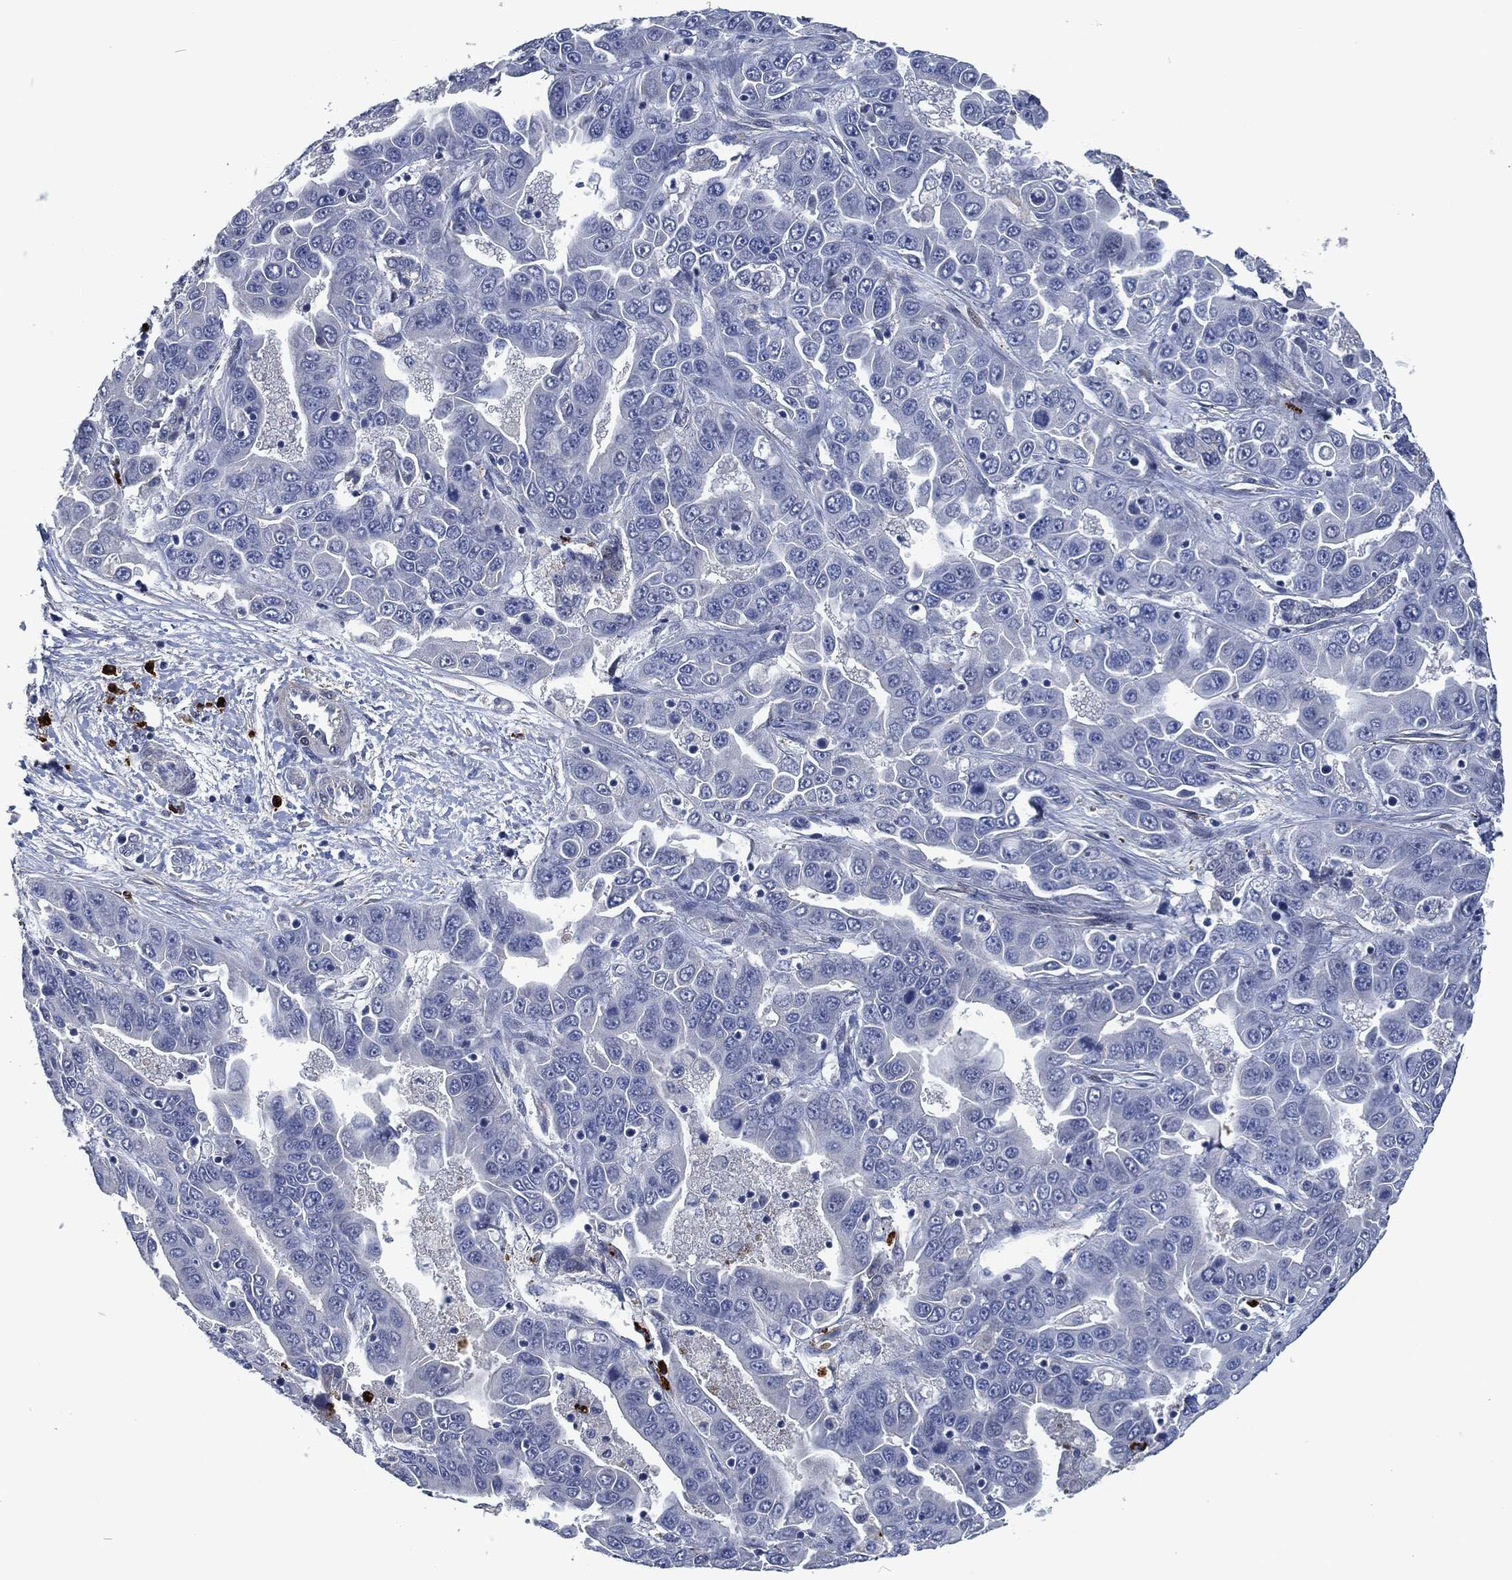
{"staining": {"intensity": "negative", "quantity": "none", "location": "none"}, "tissue": "liver cancer", "cell_type": "Tumor cells", "image_type": "cancer", "snomed": [{"axis": "morphology", "description": "Cholangiocarcinoma"}, {"axis": "topography", "description": "Liver"}], "caption": "Human liver cancer (cholangiocarcinoma) stained for a protein using immunohistochemistry reveals no expression in tumor cells.", "gene": "MPO", "patient": {"sex": "female", "age": 52}}